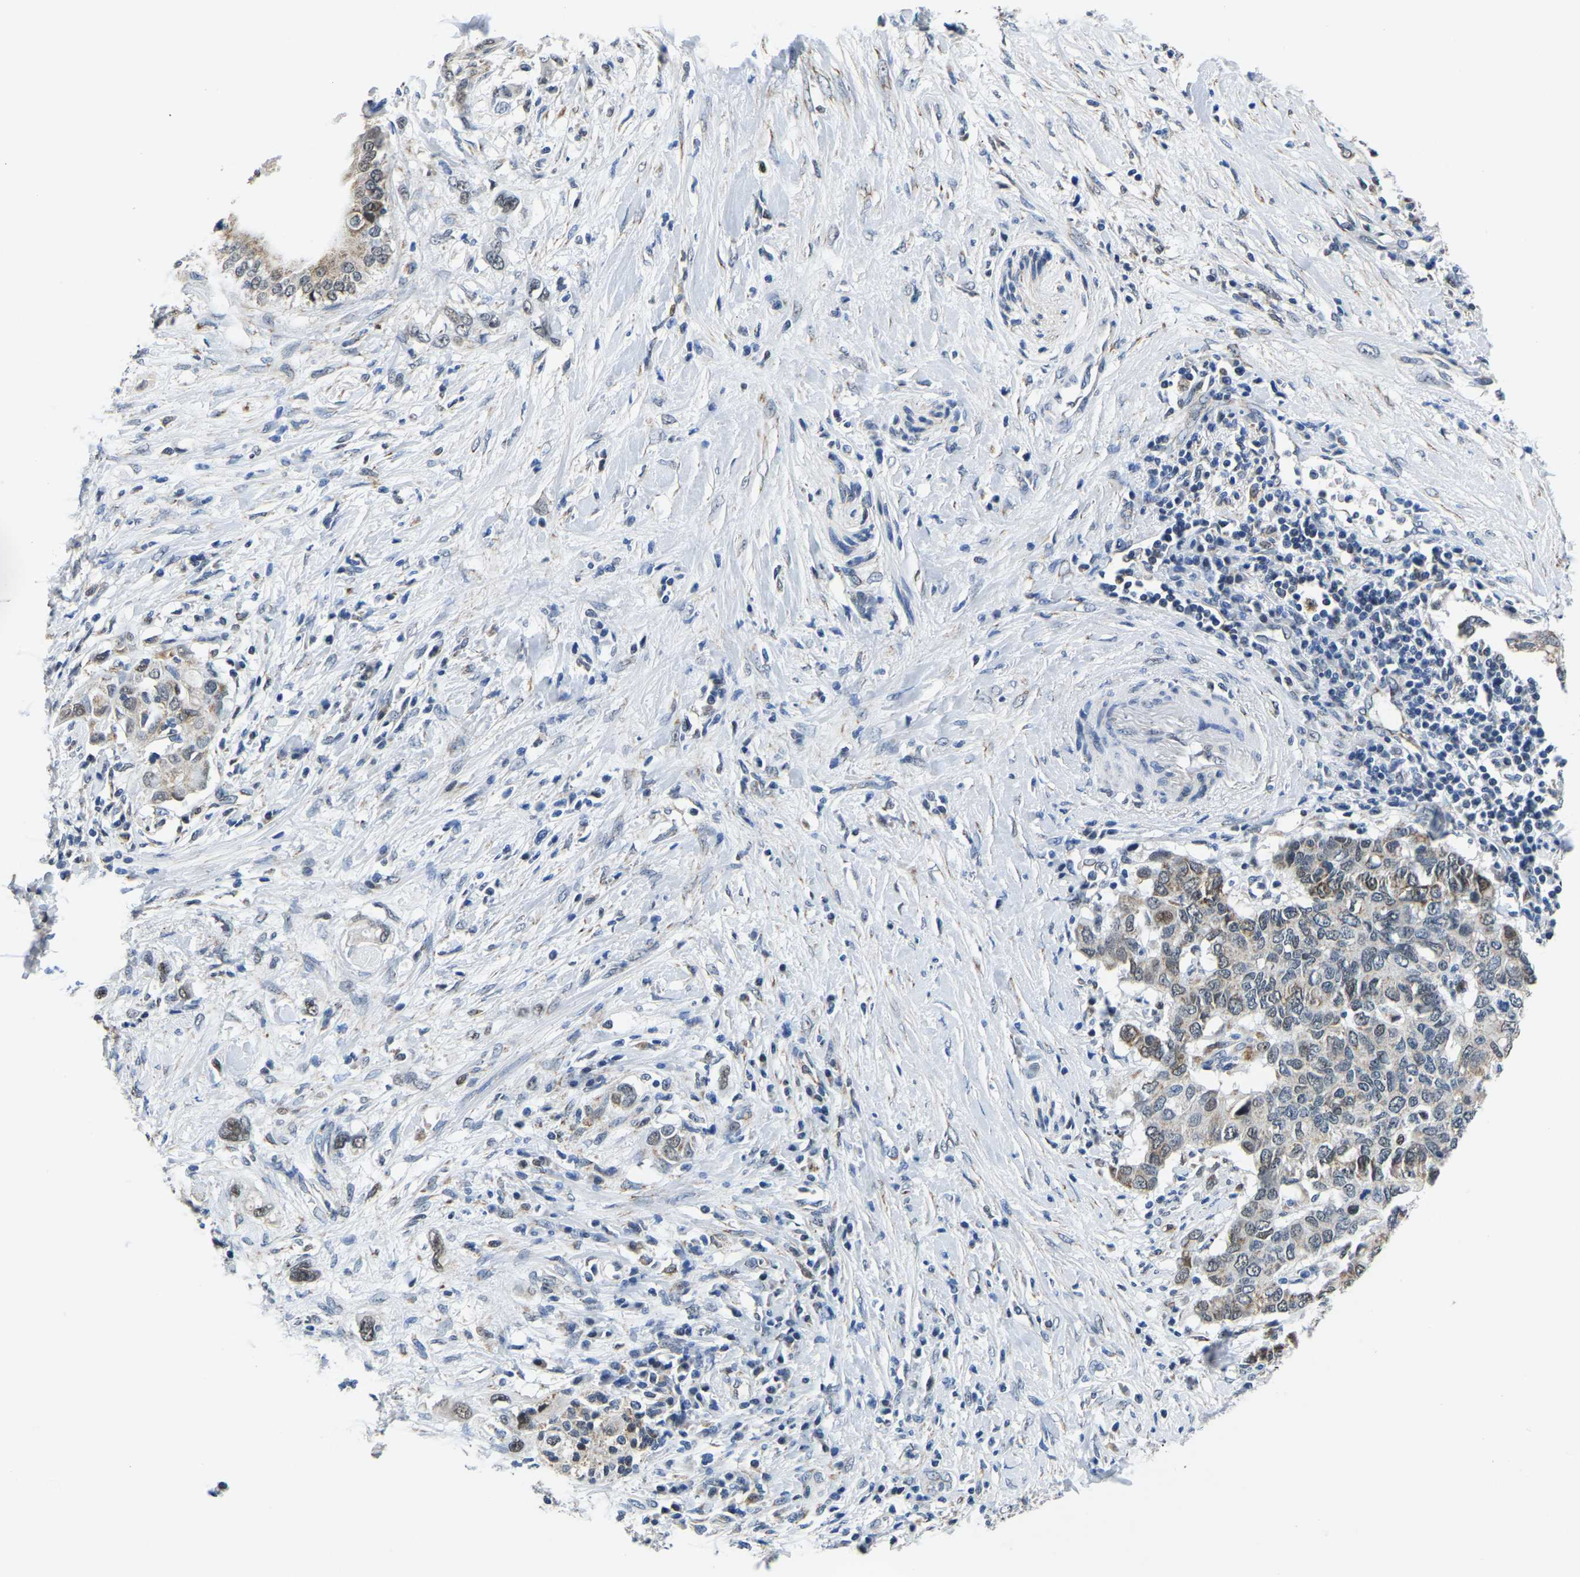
{"staining": {"intensity": "weak", "quantity": ">75%", "location": "cytoplasmic/membranous,nuclear"}, "tissue": "pancreatic cancer", "cell_type": "Tumor cells", "image_type": "cancer", "snomed": [{"axis": "morphology", "description": "Adenocarcinoma, NOS"}, {"axis": "topography", "description": "Pancreas"}], "caption": "Approximately >75% of tumor cells in human adenocarcinoma (pancreatic) show weak cytoplasmic/membranous and nuclear protein positivity as visualized by brown immunohistochemical staining.", "gene": "BNIP3L", "patient": {"sex": "female", "age": 56}}